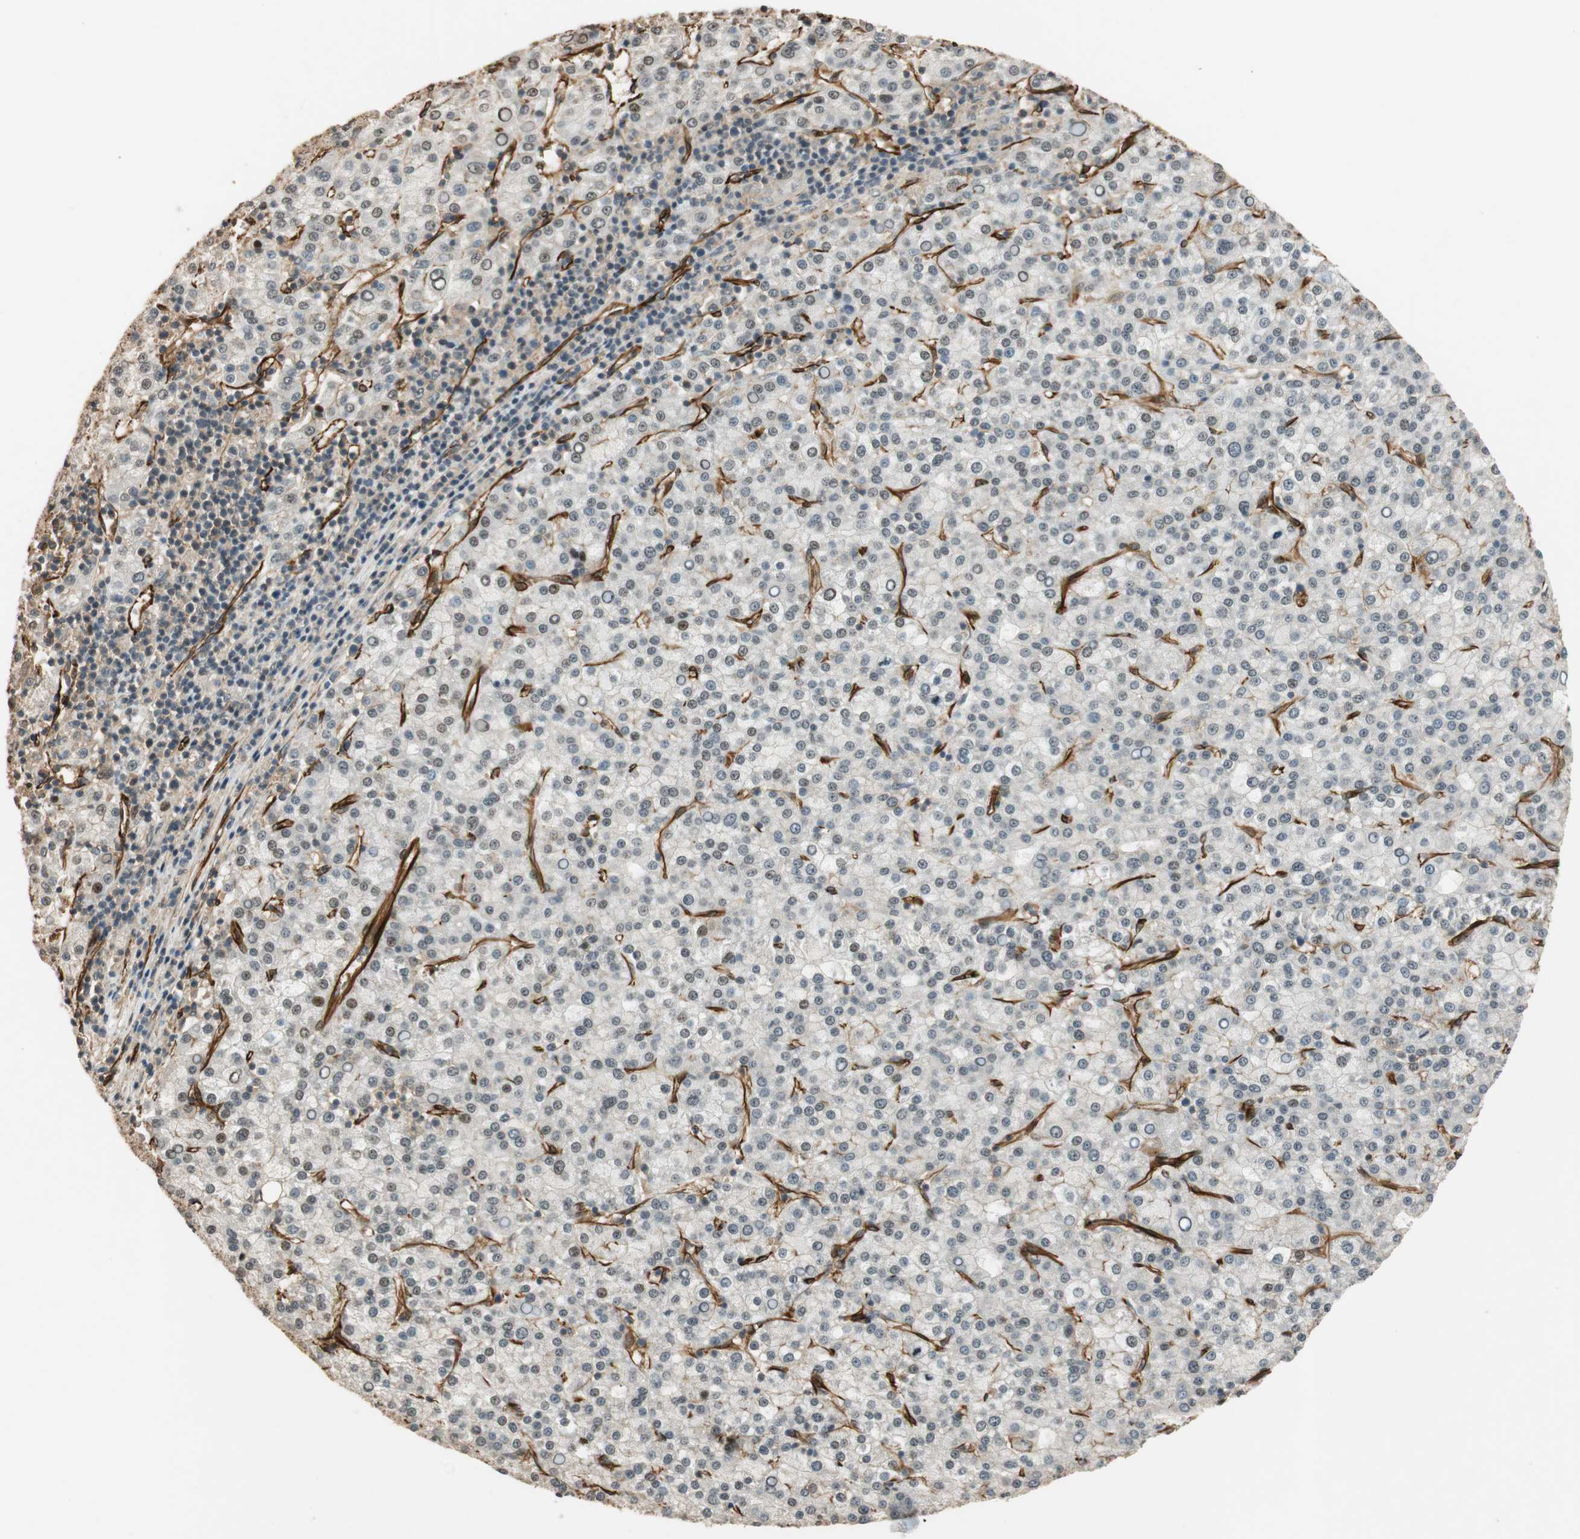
{"staining": {"intensity": "weak", "quantity": "<25%", "location": "none"}, "tissue": "liver cancer", "cell_type": "Tumor cells", "image_type": "cancer", "snomed": [{"axis": "morphology", "description": "Carcinoma, Hepatocellular, NOS"}, {"axis": "topography", "description": "Liver"}], "caption": "Micrograph shows no significant protein staining in tumor cells of liver cancer (hepatocellular carcinoma).", "gene": "NES", "patient": {"sex": "female", "age": 58}}